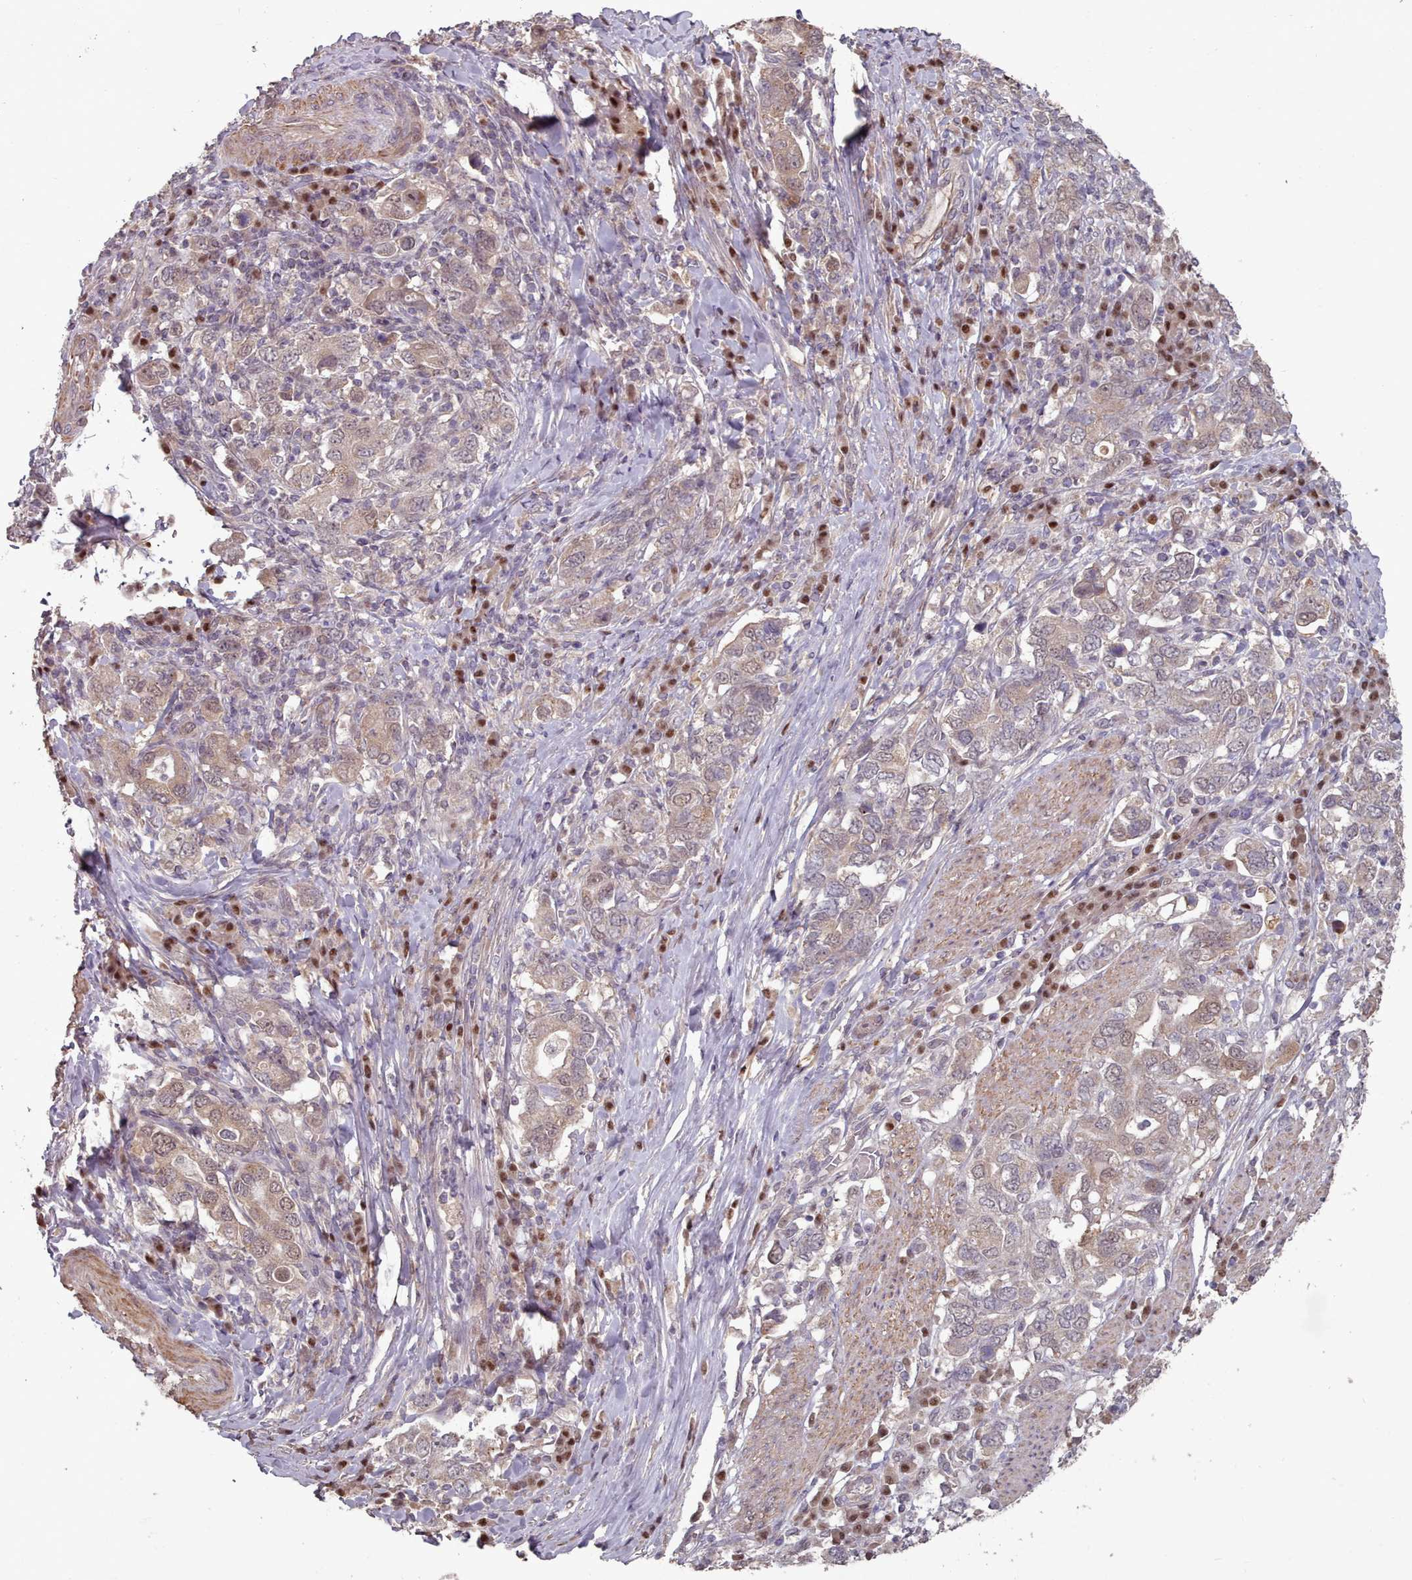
{"staining": {"intensity": "weak", "quantity": "25%-75%", "location": "cytoplasmic/membranous,nuclear"}, "tissue": "stomach cancer", "cell_type": "Tumor cells", "image_type": "cancer", "snomed": [{"axis": "morphology", "description": "Adenocarcinoma, NOS"}, {"axis": "topography", "description": "Stomach, upper"}, {"axis": "topography", "description": "Stomach"}], "caption": "Stomach adenocarcinoma stained with a brown dye exhibits weak cytoplasmic/membranous and nuclear positive staining in approximately 25%-75% of tumor cells.", "gene": "ERCC6L", "patient": {"sex": "male", "age": 62}}